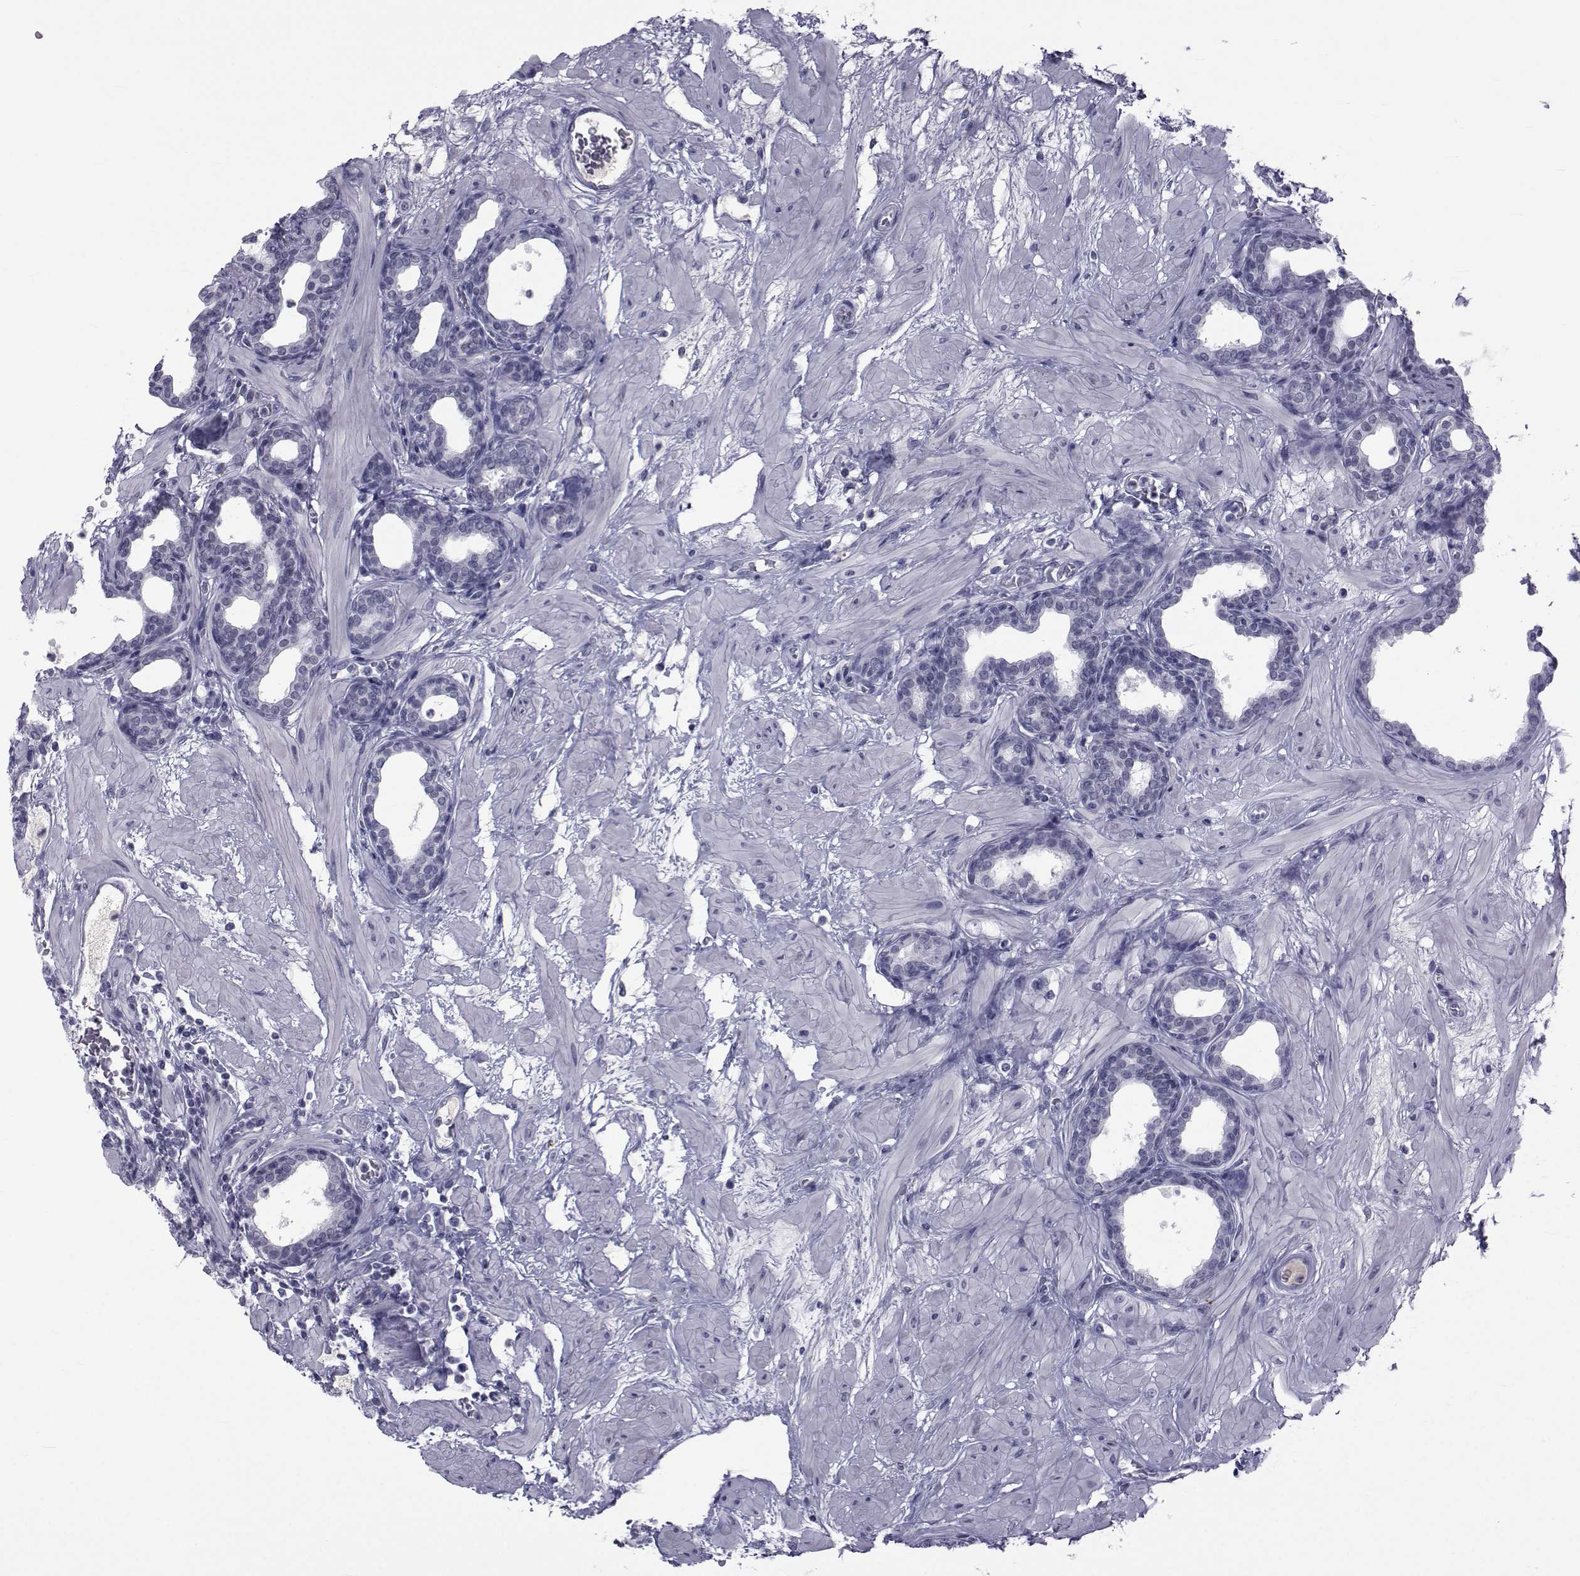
{"staining": {"intensity": "negative", "quantity": "none", "location": "none"}, "tissue": "prostate", "cell_type": "Glandular cells", "image_type": "normal", "snomed": [{"axis": "morphology", "description": "Normal tissue, NOS"}, {"axis": "topography", "description": "Prostate"}], "caption": "The micrograph exhibits no staining of glandular cells in benign prostate. (Brightfield microscopy of DAB IHC at high magnification).", "gene": "PAX2", "patient": {"sex": "male", "age": 37}}